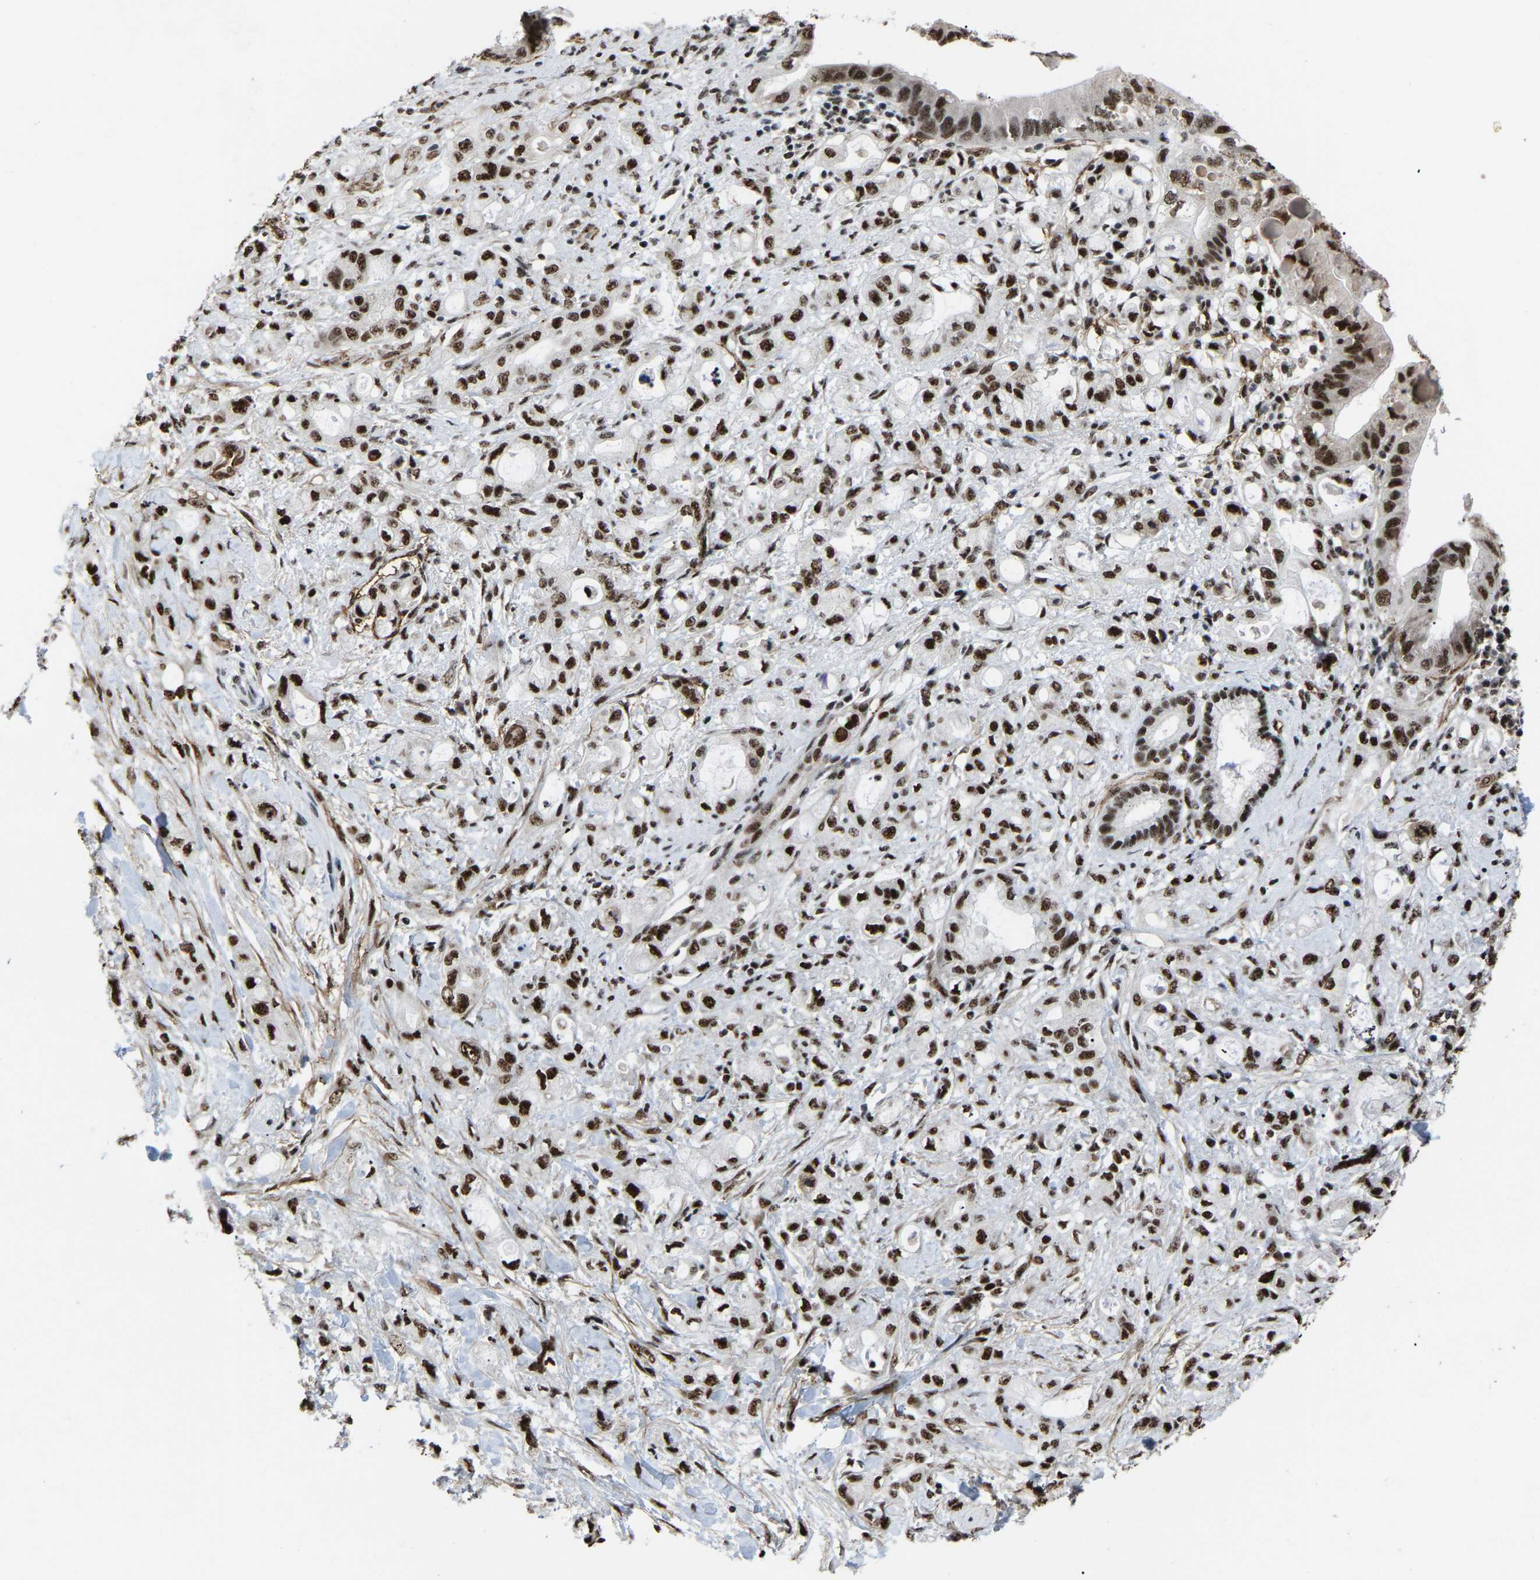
{"staining": {"intensity": "strong", "quantity": ">75%", "location": "nuclear"}, "tissue": "pancreatic cancer", "cell_type": "Tumor cells", "image_type": "cancer", "snomed": [{"axis": "morphology", "description": "Adenocarcinoma, NOS"}, {"axis": "topography", "description": "Pancreas"}], "caption": "Human pancreatic adenocarcinoma stained for a protein (brown) reveals strong nuclear positive expression in about >75% of tumor cells.", "gene": "DDX5", "patient": {"sex": "female", "age": 56}}